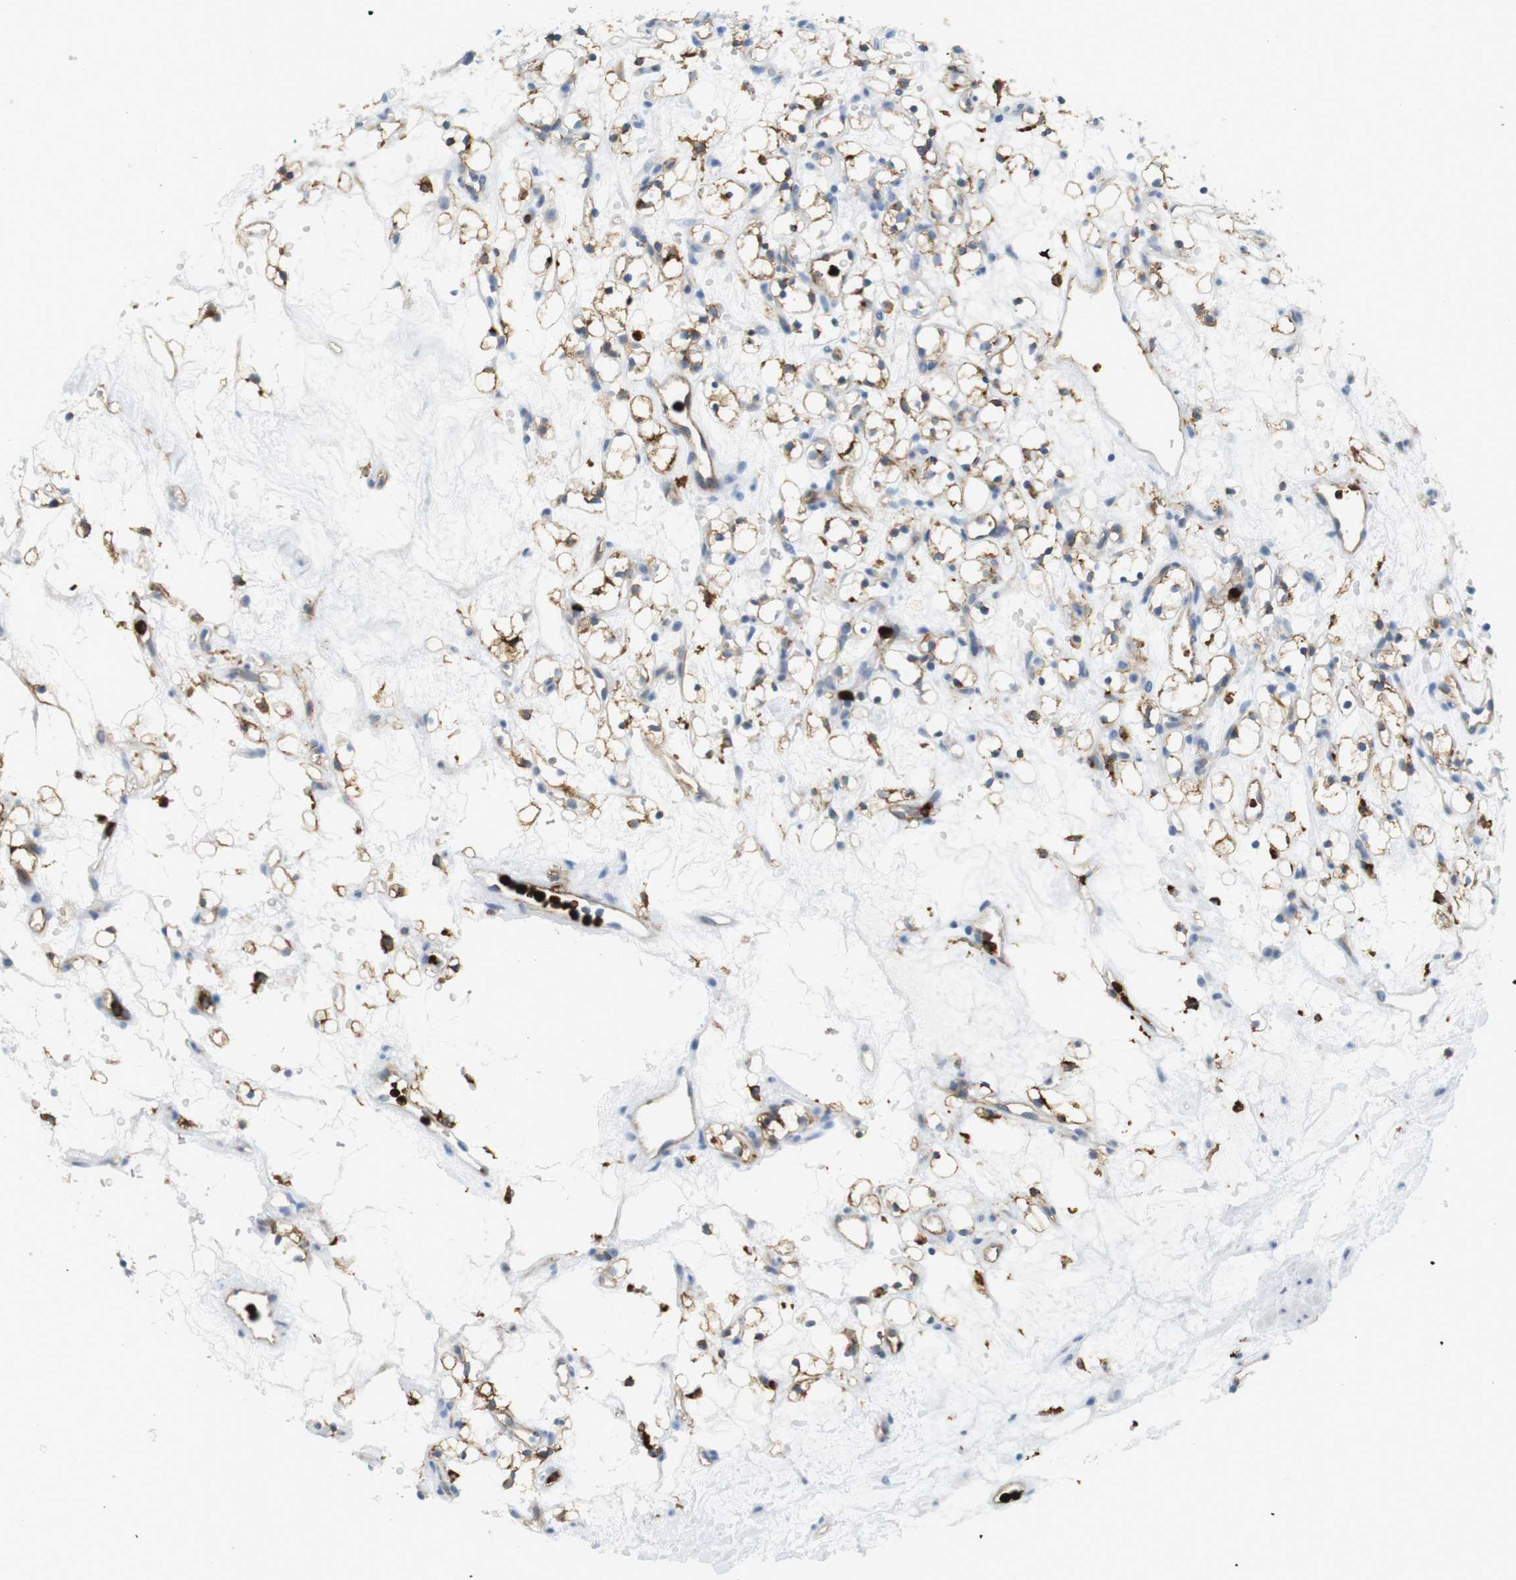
{"staining": {"intensity": "moderate", "quantity": ">75%", "location": "cytoplasmic/membranous"}, "tissue": "renal cancer", "cell_type": "Tumor cells", "image_type": "cancer", "snomed": [{"axis": "morphology", "description": "Adenocarcinoma, NOS"}, {"axis": "topography", "description": "Kidney"}], "caption": "This photomicrograph reveals renal adenocarcinoma stained with immunohistochemistry (IHC) to label a protein in brown. The cytoplasmic/membranous of tumor cells show moderate positivity for the protein. Nuclei are counter-stained blue.", "gene": "SIRPA", "patient": {"sex": "female", "age": 60}}